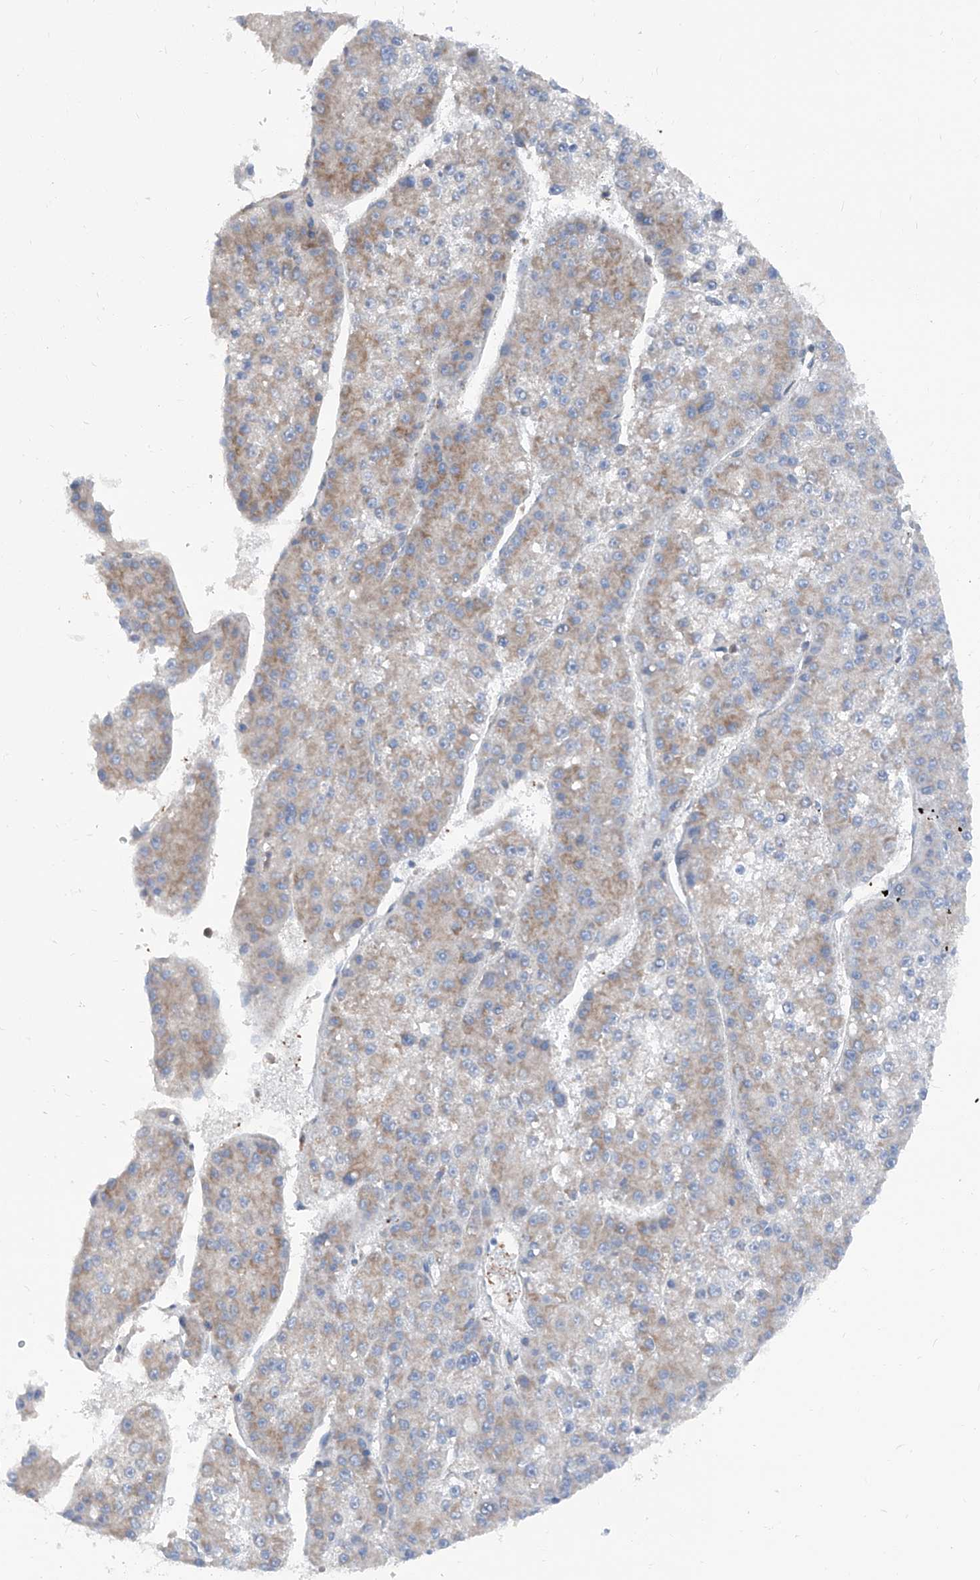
{"staining": {"intensity": "weak", "quantity": ">75%", "location": "cytoplasmic/membranous"}, "tissue": "liver cancer", "cell_type": "Tumor cells", "image_type": "cancer", "snomed": [{"axis": "morphology", "description": "Carcinoma, Hepatocellular, NOS"}, {"axis": "topography", "description": "Liver"}], "caption": "Human hepatocellular carcinoma (liver) stained with a protein marker exhibits weak staining in tumor cells.", "gene": "GPAT3", "patient": {"sex": "female", "age": 73}}